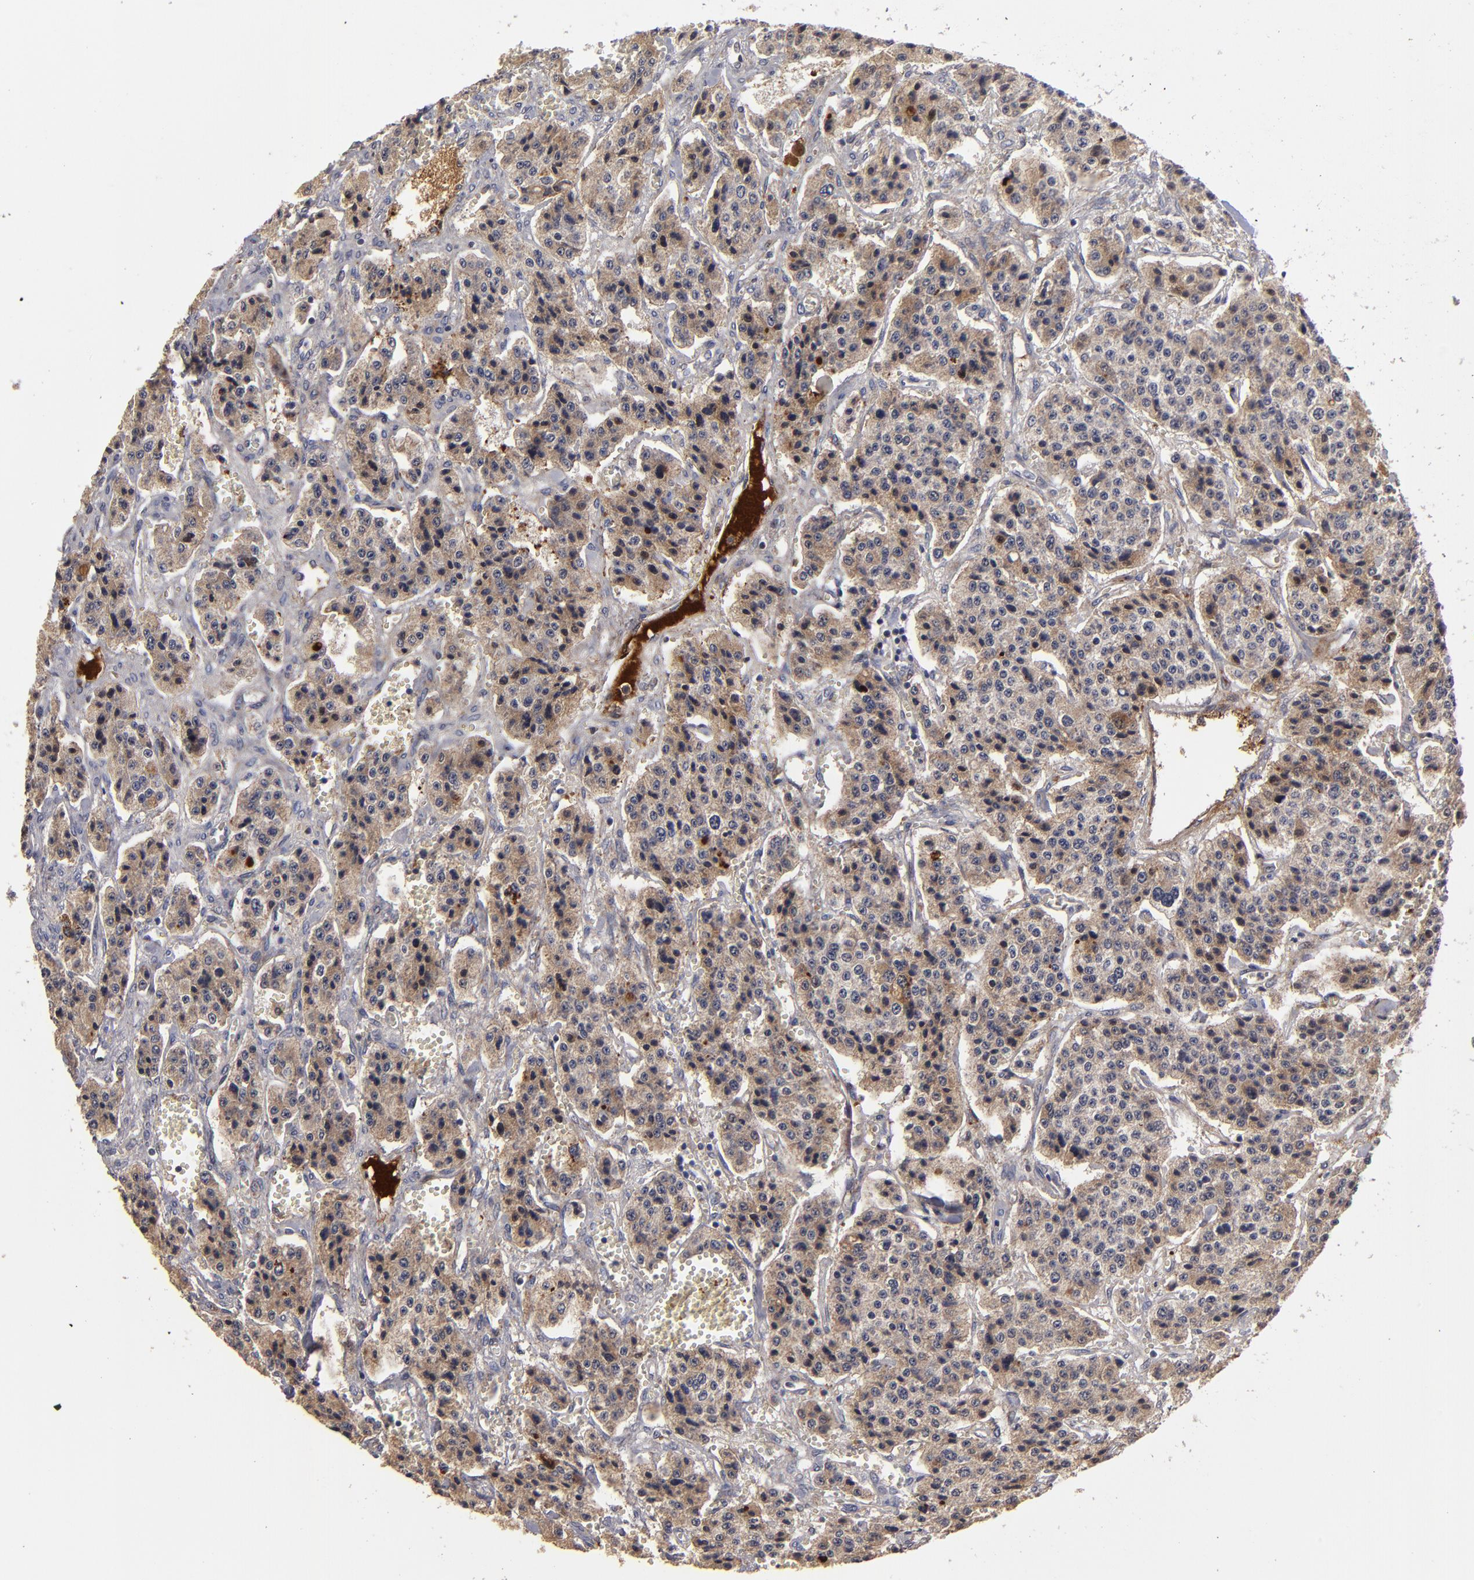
{"staining": {"intensity": "moderate", "quantity": ">75%", "location": "cytoplasmic/membranous"}, "tissue": "carcinoid", "cell_type": "Tumor cells", "image_type": "cancer", "snomed": [{"axis": "morphology", "description": "Carcinoid, malignant, NOS"}, {"axis": "topography", "description": "Small intestine"}], "caption": "Moderate cytoplasmic/membranous positivity for a protein is identified in approximately >75% of tumor cells of carcinoid using IHC.", "gene": "EXD2", "patient": {"sex": "male", "age": 52}}